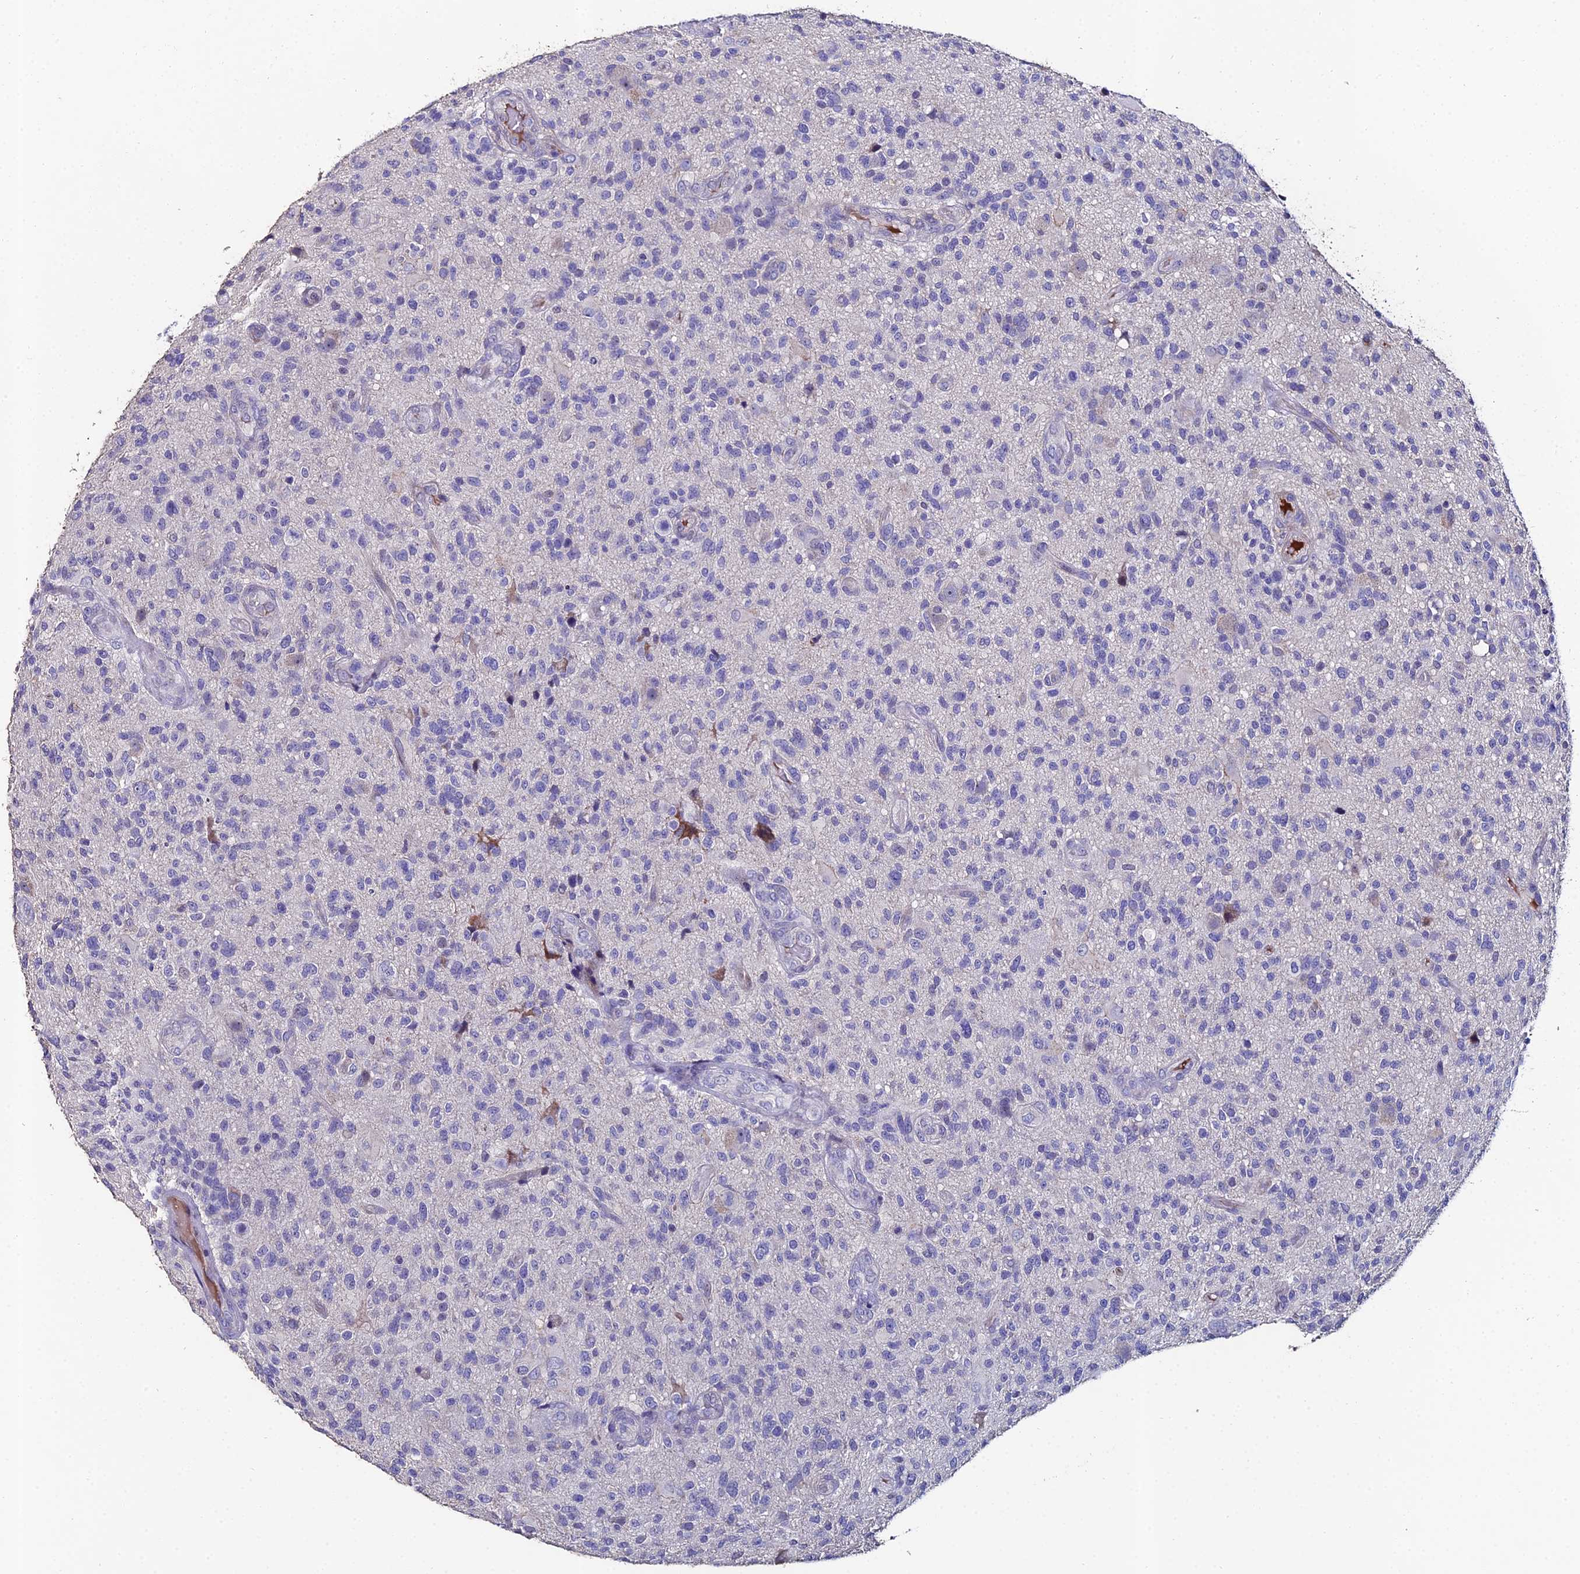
{"staining": {"intensity": "negative", "quantity": "none", "location": "none"}, "tissue": "glioma", "cell_type": "Tumor cells", "image_type": "cancer", "snomed": [{"axis": "morphology", "description": "Glioma, malignant, High grade"}, {"axis": "topography", "description": "Brain"}], "caption": "There is no significant positivity in tumor cells of glioma.", "gene": "ESRRG", "patient": {"sex": "male", "age": 47}}